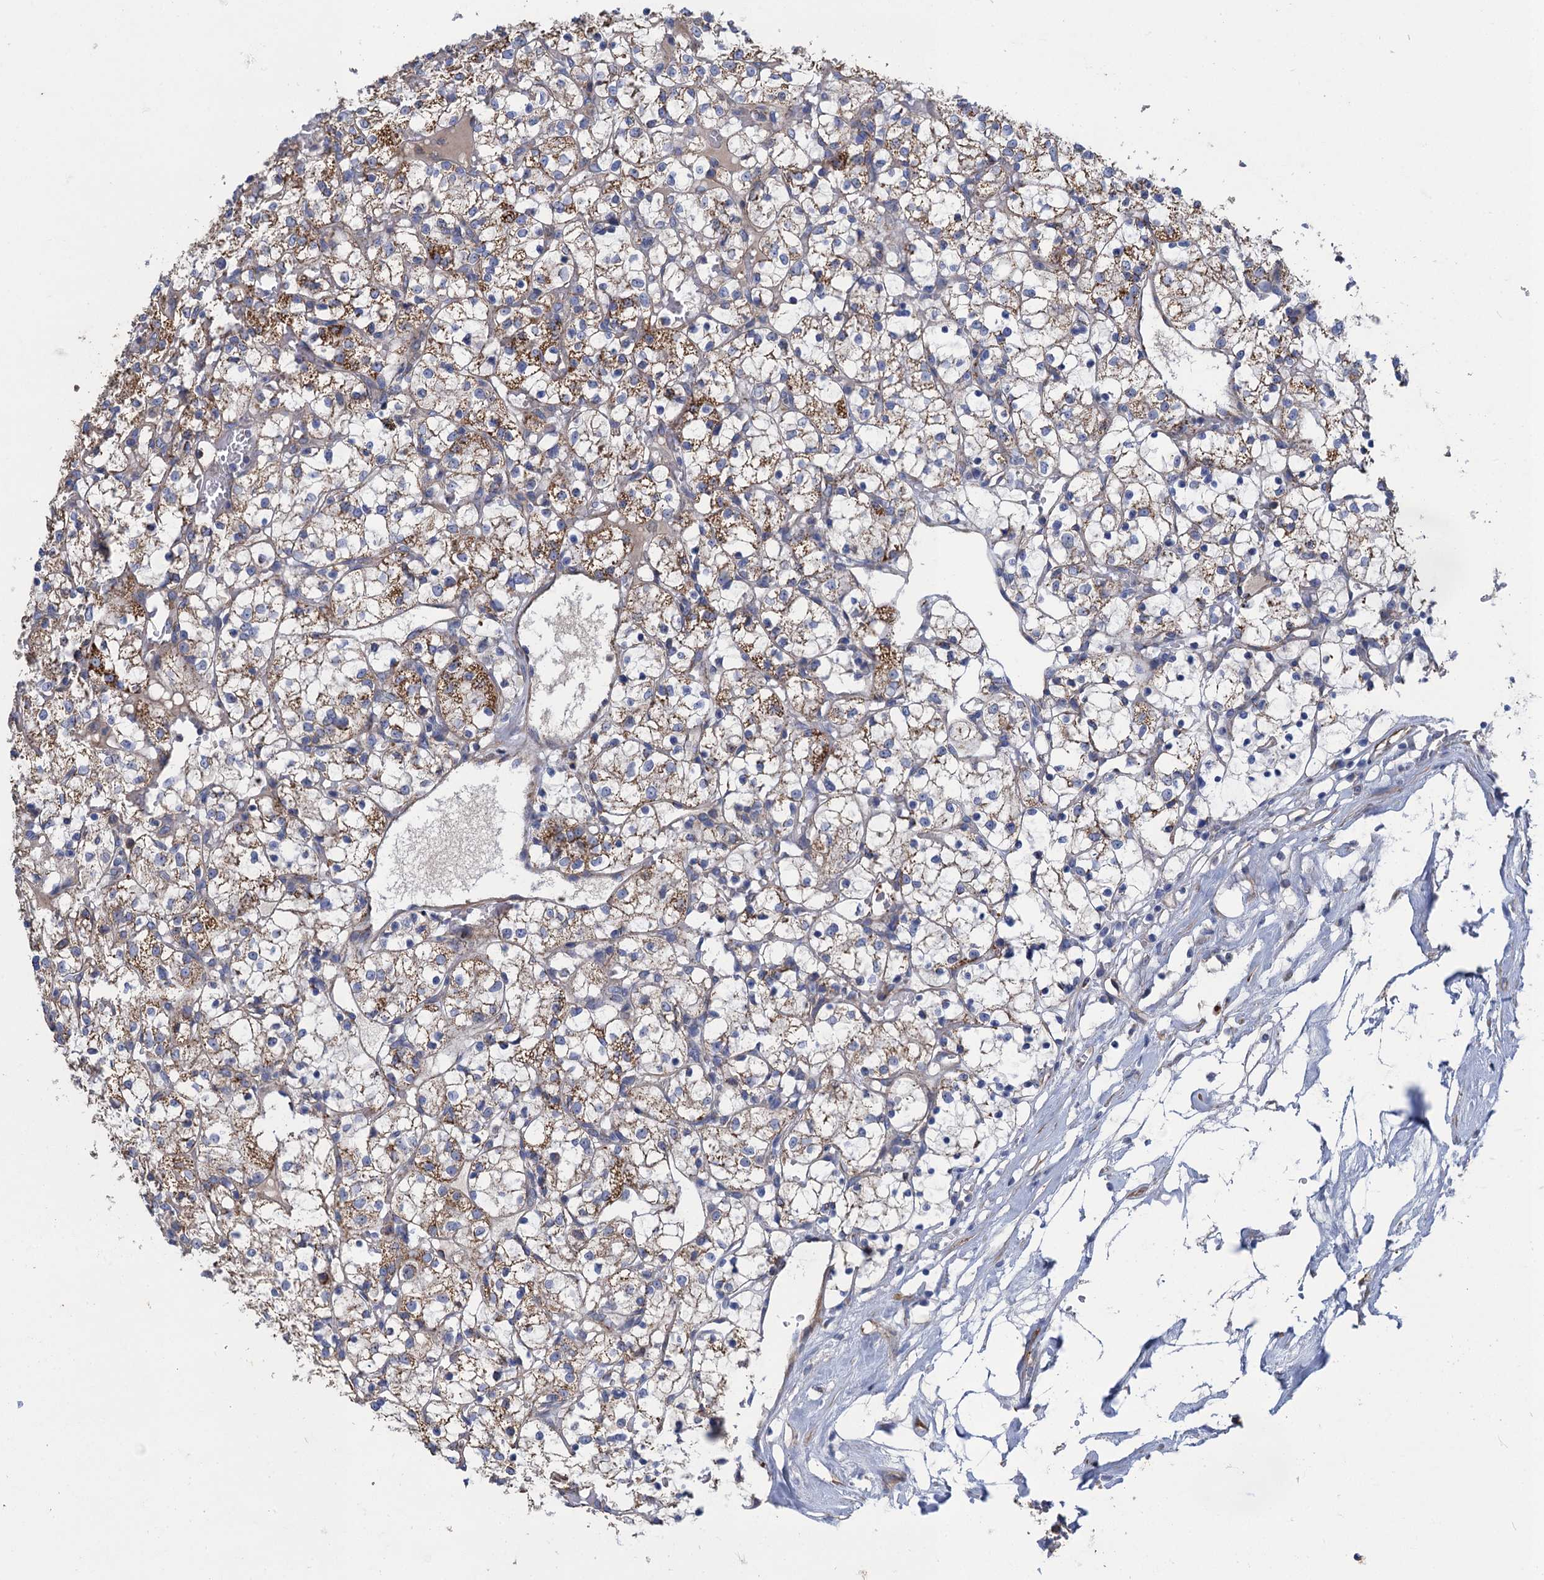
{"staining": {"intensity": "moderate", "quantity": "25%-75%", "location": "cytoplasmic/membranous"}, "tissue": "renal cancer", "cell_type": "Tumor cells", "image_type": "cancer", "snomed": [{"axis": "morphology", "description": "Adenocarcinoma, NOS"}, {"axis": "topography", "description": "Kidney"}], "caption": "Protein staining by IHC reveals moderate cytoplasmic/membranous staining in approximately 25%-75% of tumor cells in adenocarcinoma (renal).", "gene": "GCSH", "patient": {"sex": "female", "age": 69}}